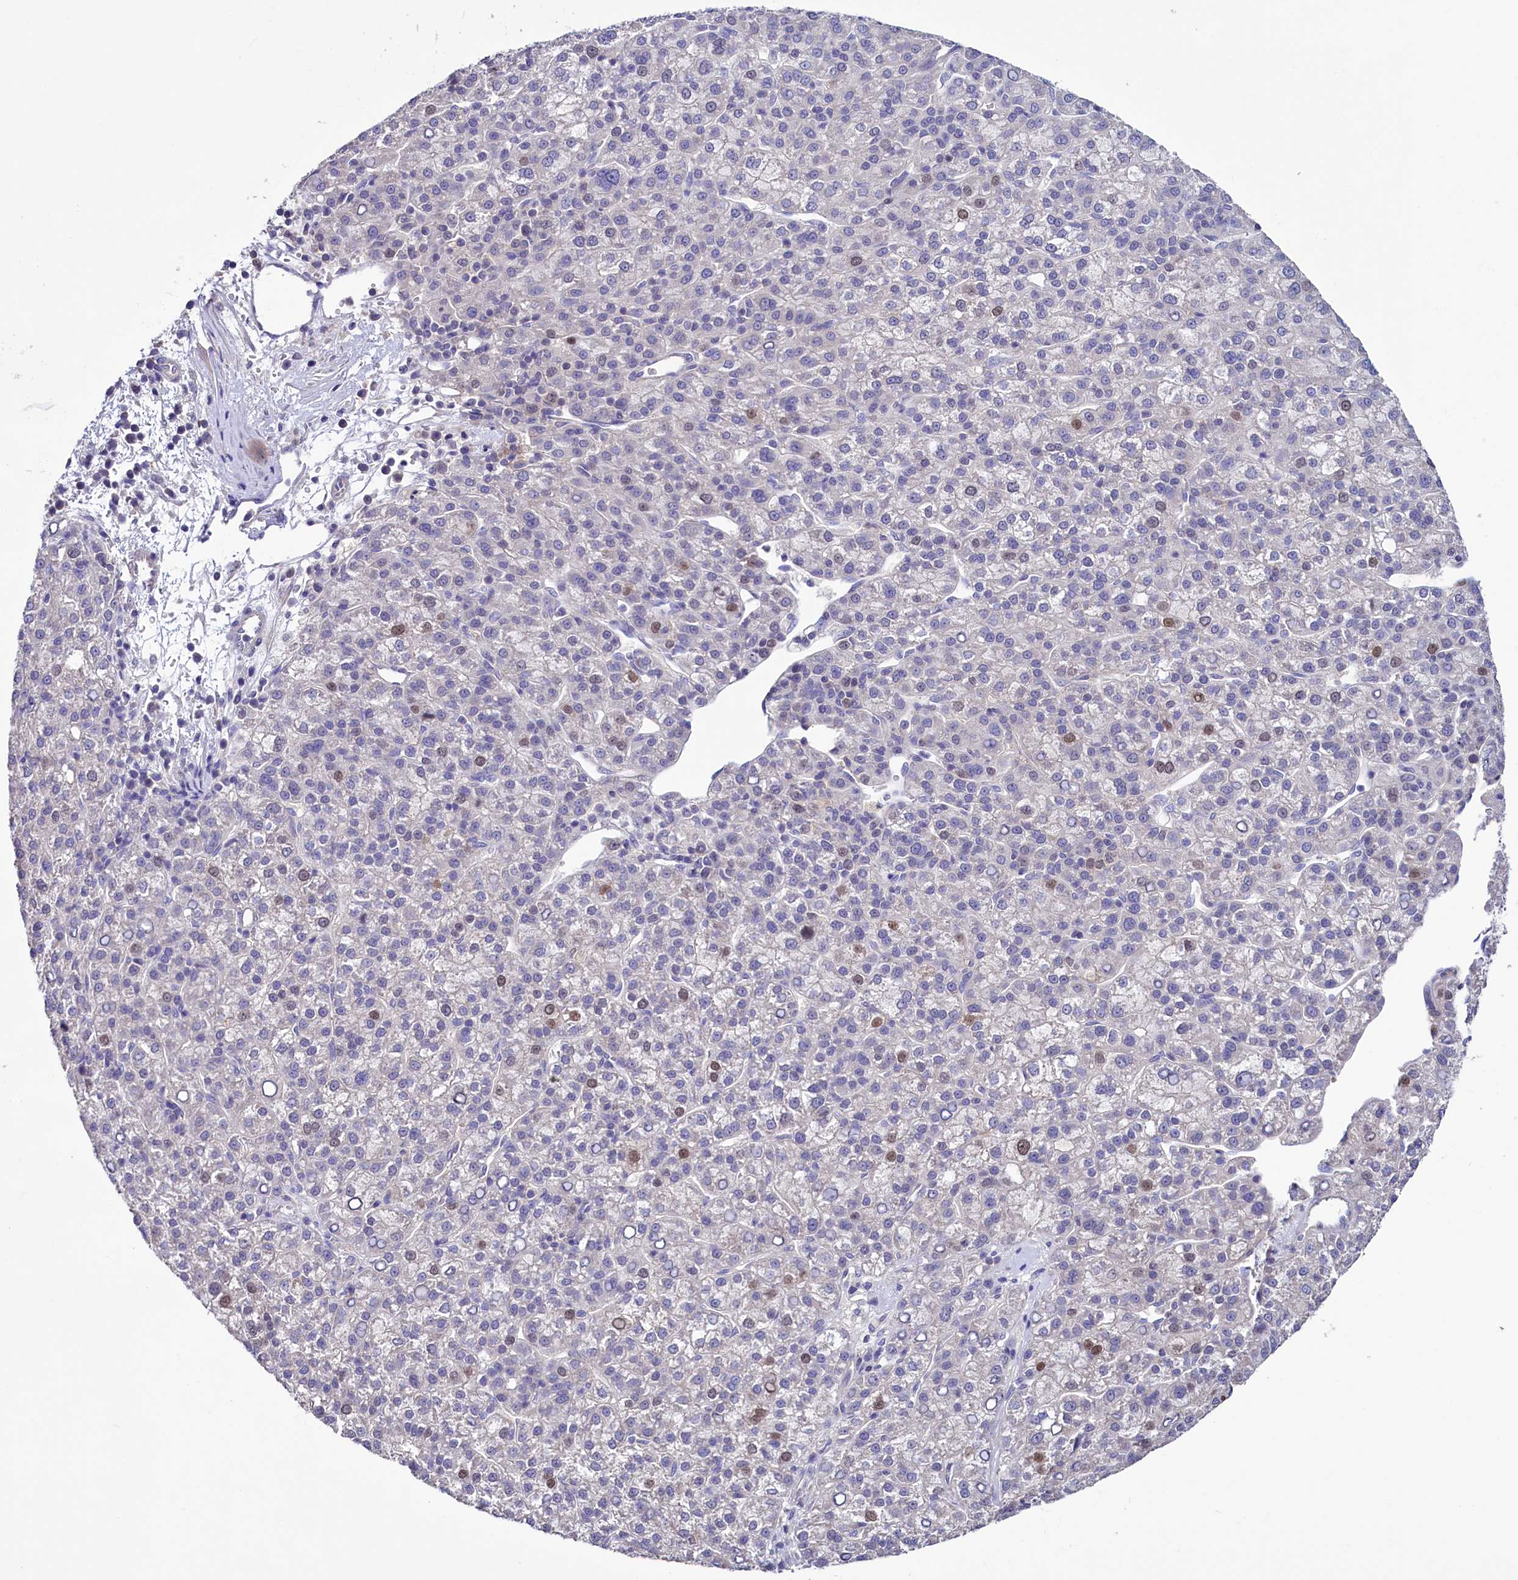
{"staining": {"intensity": "moderate", "quantity": "<25%", "location": "nuclear"}, "tissue": "liver cancer", "cell_type": "Tumor cells", "image_type": "cancer", "snomed": [{"axis": "morphology", "description": "Carcinoma, Hepatocellular, NOS"}, {"axis": "topography", "description": "Liver"}], "caption": "Brown immunohistochemical staining in human liver cancer (hepatocellular carcinoma) demonstrates moderate nuclear staining in approximately <25% of tumor cells.", "gene": "FAM111B", "patient": {"sex": "female", "age": 58}}